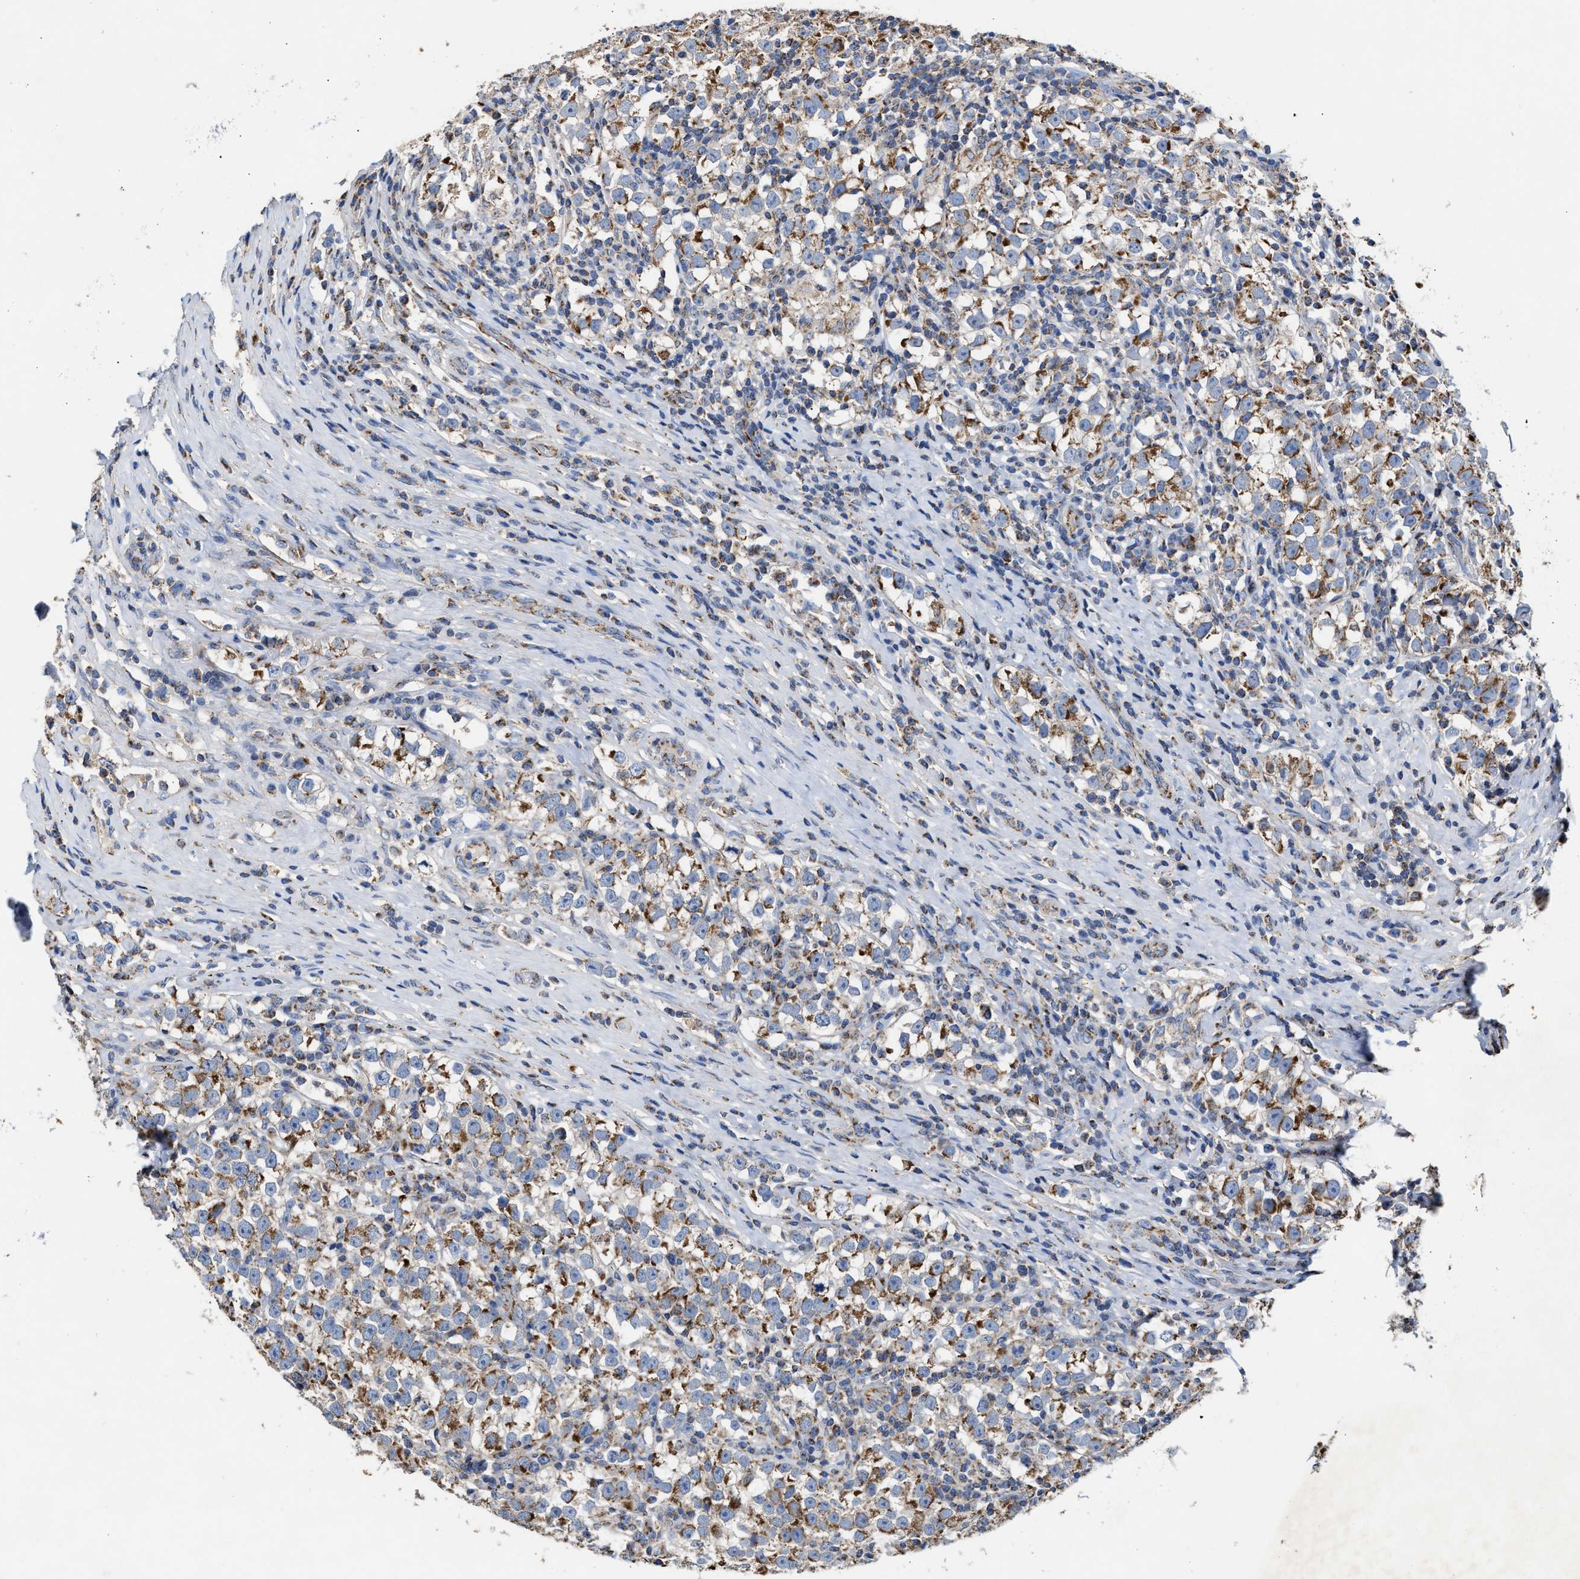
{"staining": {"intensity": "moderate", "quantity": ">75%", "location": "cytoplasmic/membranous"}, "tissue": "testis cancer", "cell_type": "Tumor cells", "image_type": "cancer", "snomed": [{"axis": "morphology", "description": "Normal tissue, NOS"}, {"axis": "morphology", "description": "Seminoma, NOS"}, {"axis": "topography", "description": "Testis"}], "caption": "Seminoma (testis) stained with immunohistochemistry displays moderate cytoplasmic/membranous positivity in approximately >75% of tumor cells.", "gene": "MECR", "patient": {"sex": "male", "age": 43}}